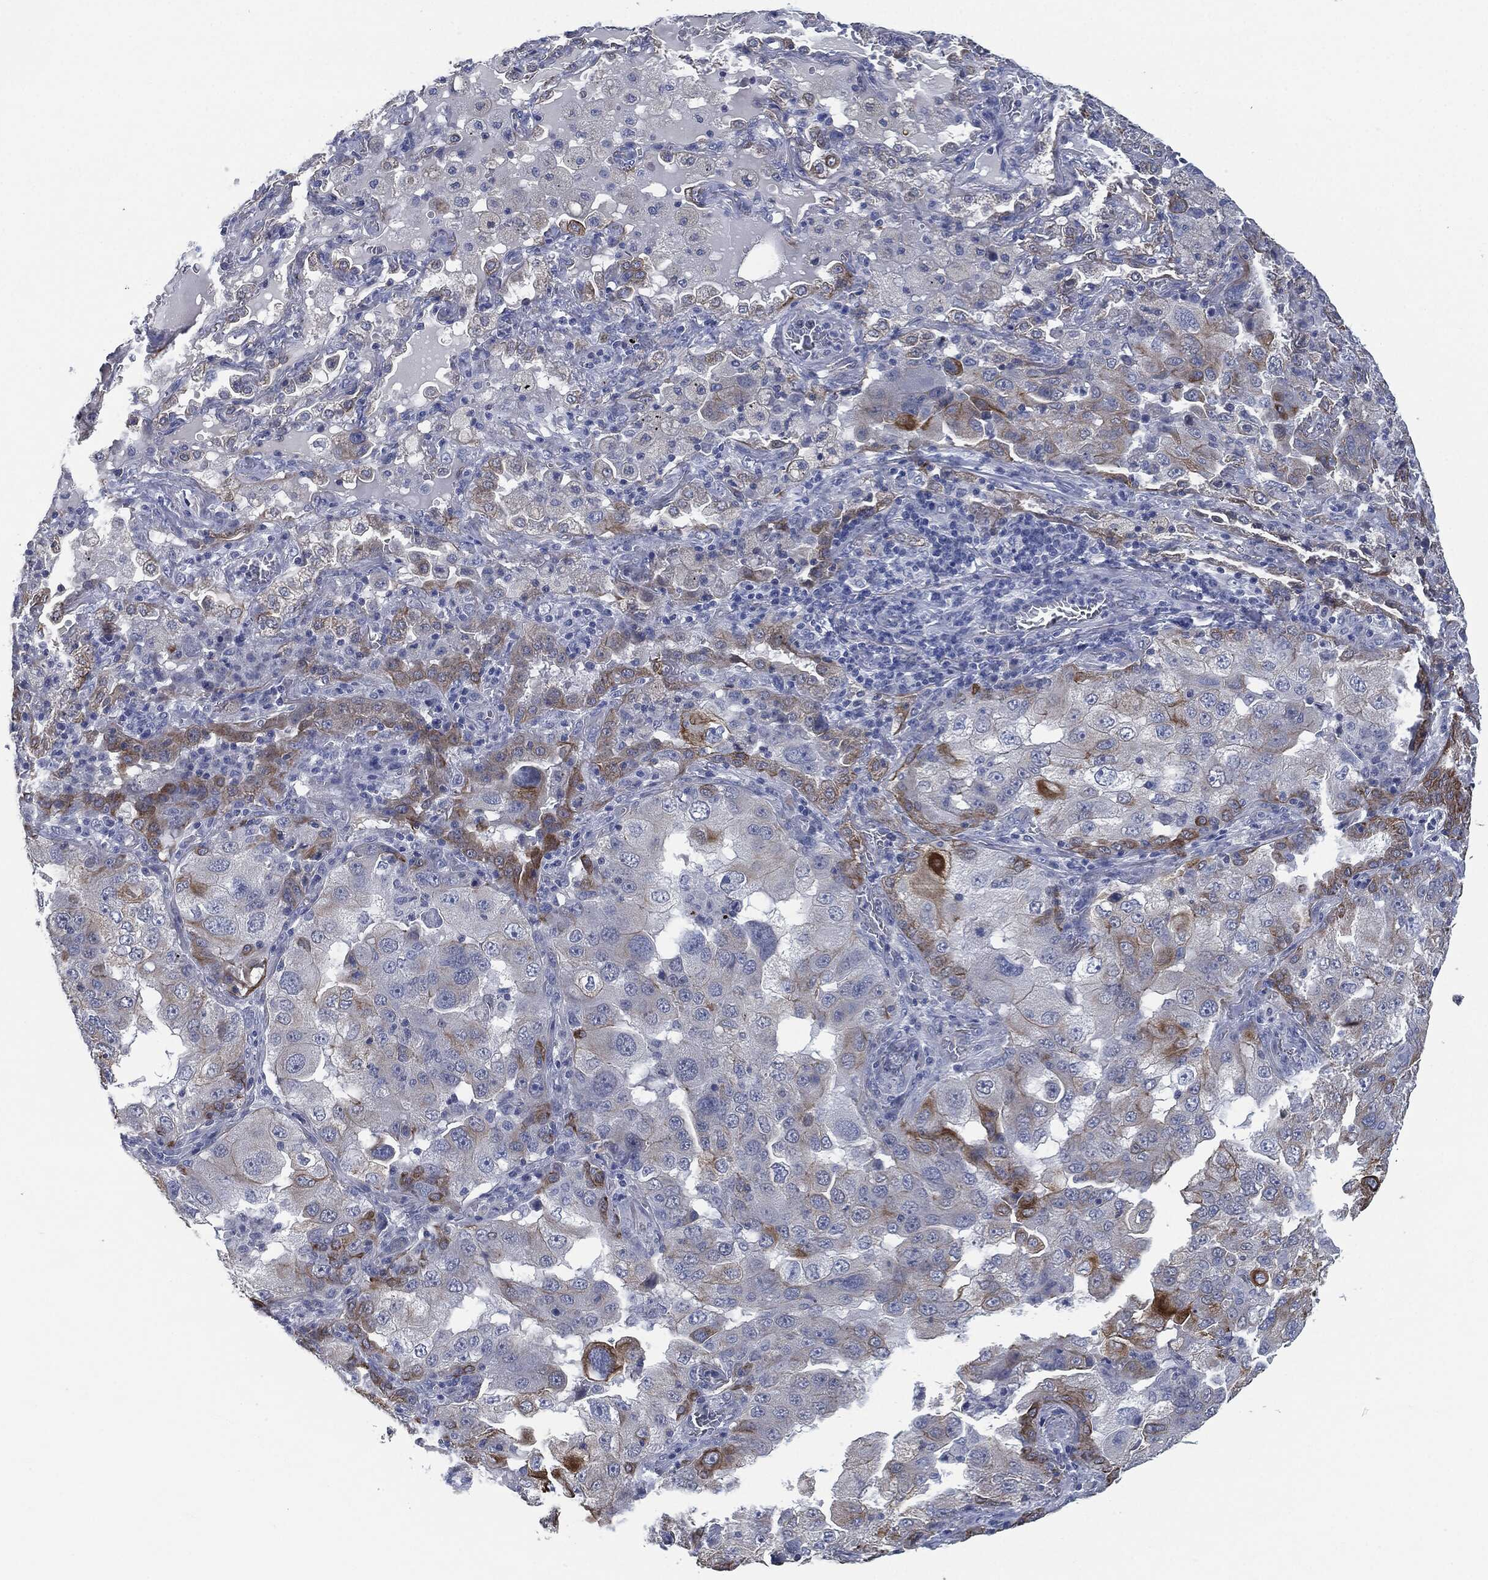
{"staining": {"intensity": "strong", "quantity": "<25%", "location": "cytoplasmic/membranous"}, "tissue": "lung cancer", "cell_type": "Tumor cells", "image_type": "cancer", "snomed": [{"axis": "morphology", "description": "Adenocarcinoma, NOS"}, {"axis": "topography", "description": "Lung"}], "caption": "This is an image of immunohistochemistry (IHC) staining of lung adenocarcinoma, which shows strong staining in the cytoplasmic/membranous of tumor cells.", "gene": "SHROOM2", "patient": {"sex": "female", "age": 61}}